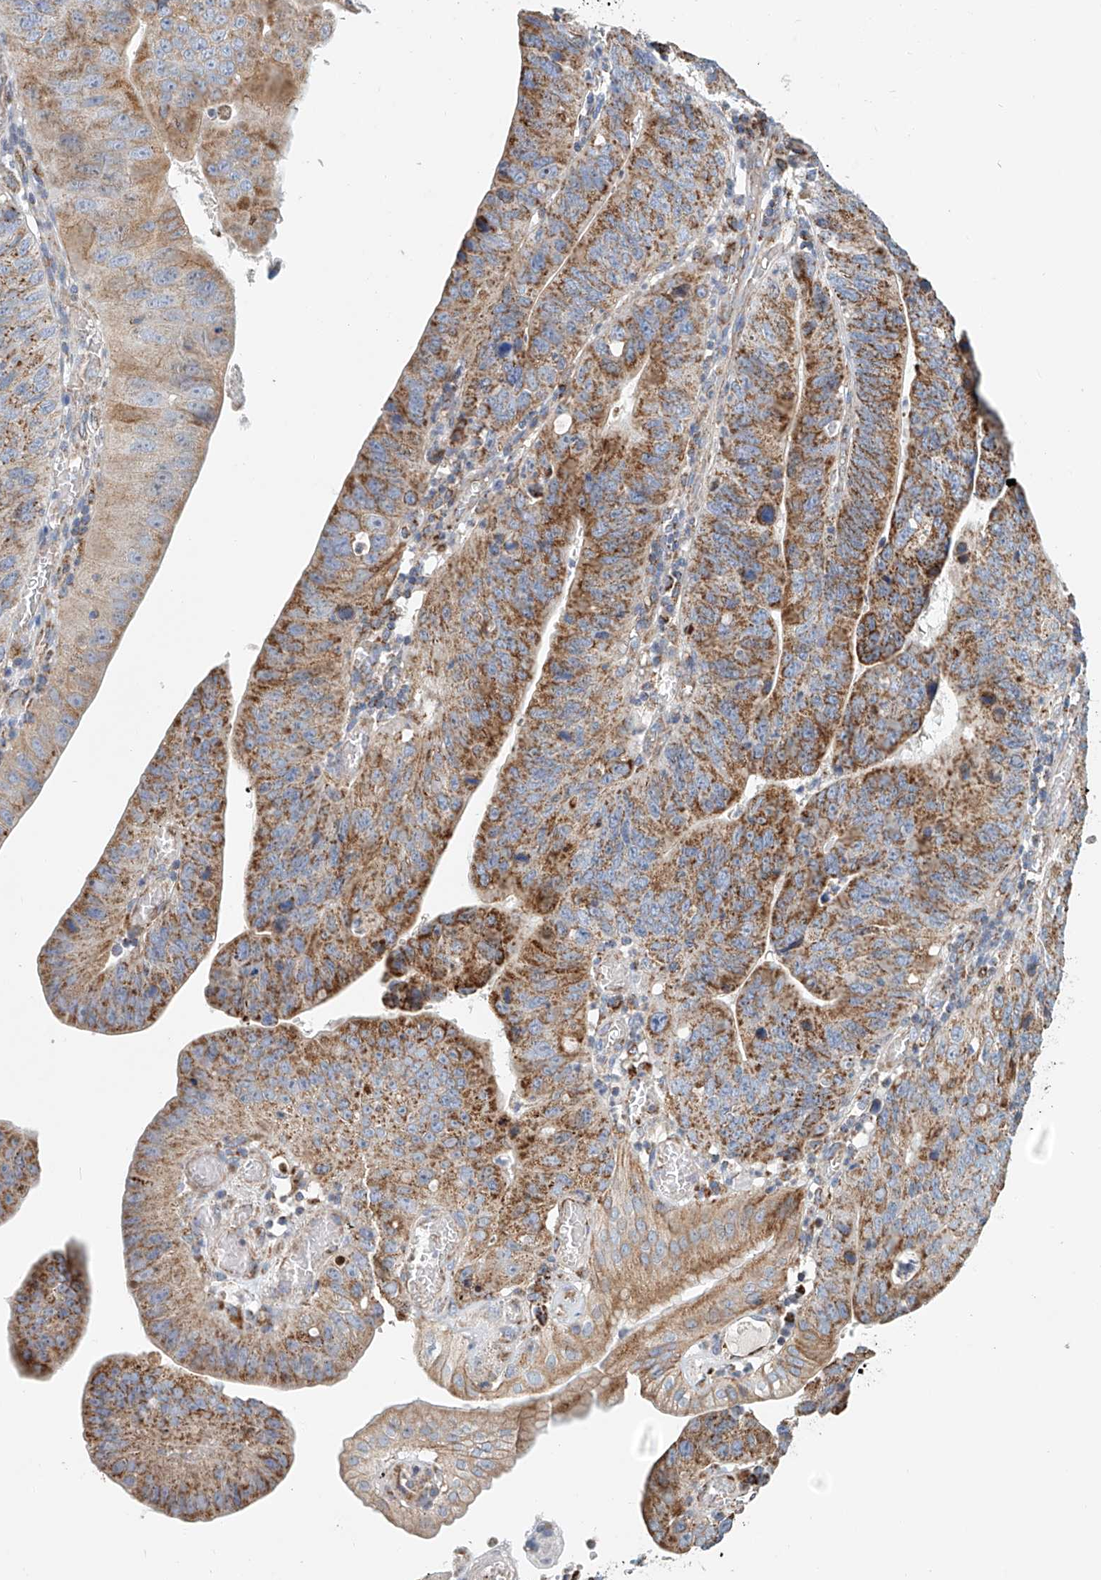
{"staining": {"intensity": "moderate", "quantity": ">75%", "location": "cytoplasmic/membranous"}, "tissue": "stomach cancer", "cell_type": "Tumor cells", "image_type": "cancer", "snomed": [{"axis": "morphology", "description": "Adenocarcinoma, NOS"}, {"axis": "topography", "description": "Stomach"}], "caption": "Approximately >75% of tumor cells in adenocarcinoma (stomach) exhibit moderate cytoplasmic/membranous protein staining as visualized by brown immunohistochemical staining.", "gene": "MCL1", "patient": {"sex": "female", "age": 59}}